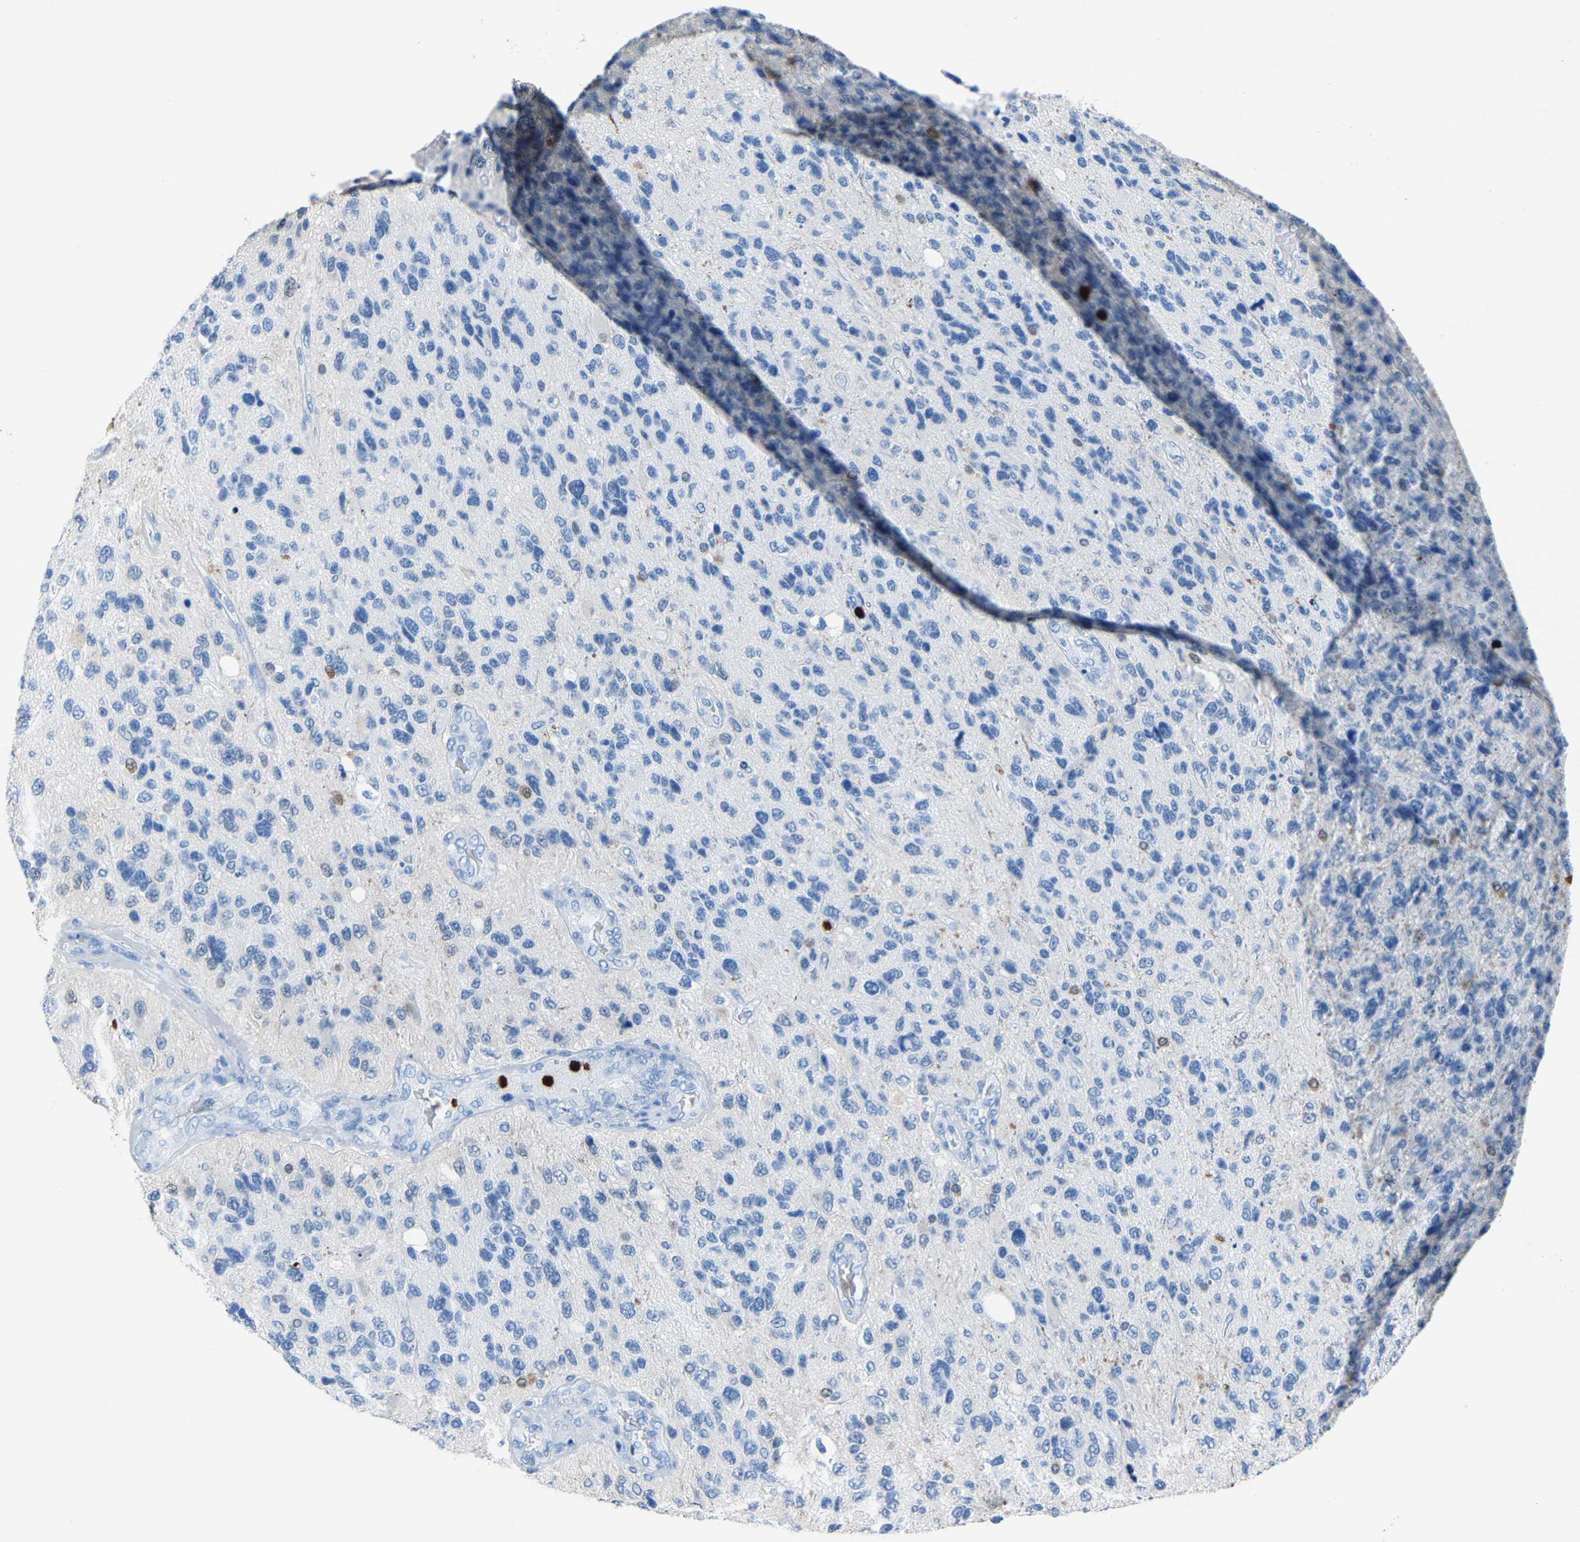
{"staining": {"intensity": "negative", "quantity": "none", "location": "none"}, "tissue": "glioma", "cell_type": "Tumor cells", "image_type": "cancer", "snomed": [{"axis": "morphology", "description": "Glioma, malignant, High grade"}, {"axis": "topography", "description": "Brain"}], "caption": "Immunohistochemical staining of human malignant high-grade glioma displays no significant expression in tumor cells. (Brightfield microscopy of DAB (3,3'-diaminobenzidine) IHC at high magnification).", "gene": "S100P", "patient": {"sex": "female", "age": 58}}